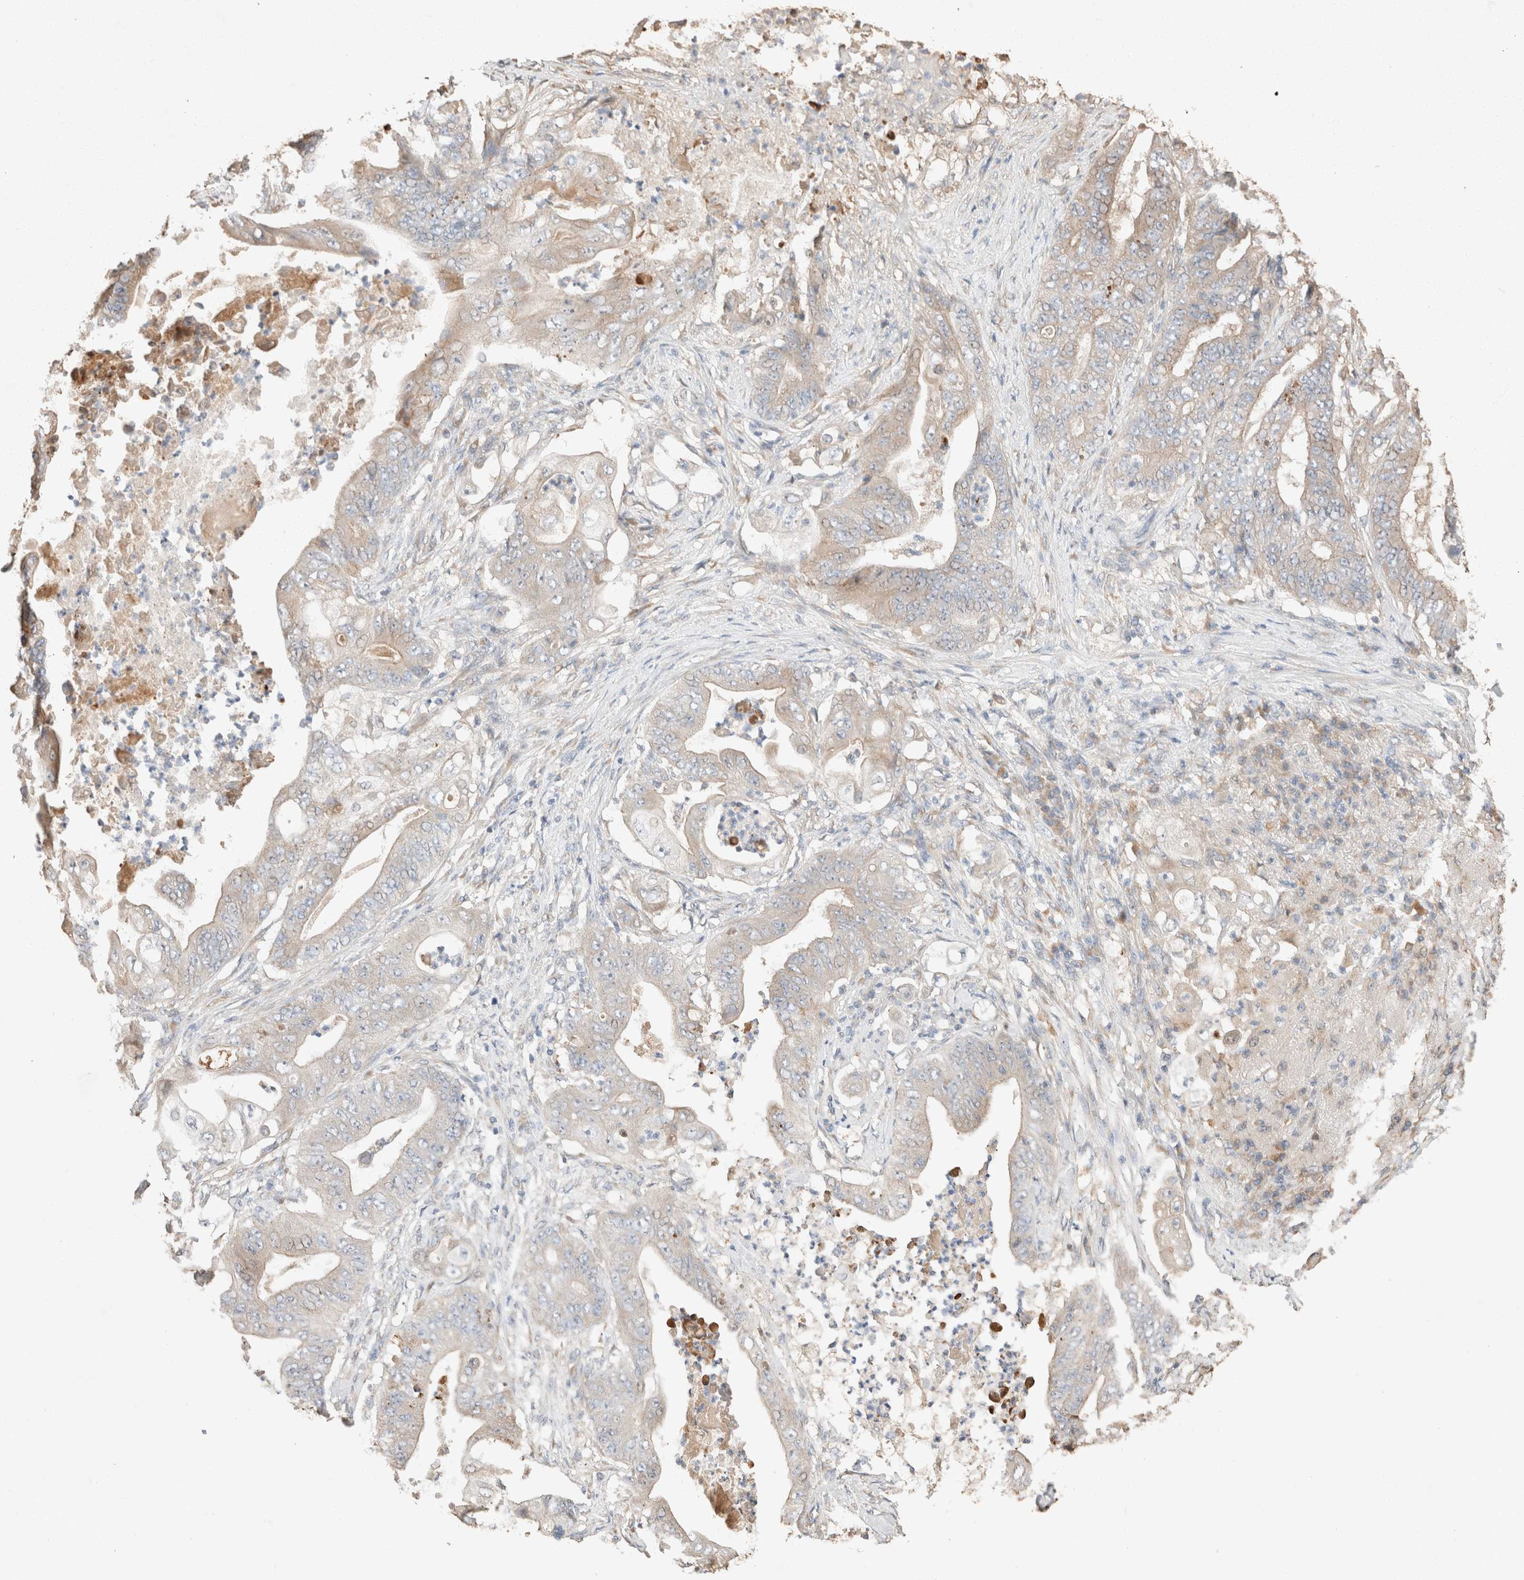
{"staining": {"intensity": "weak", "quantity": ">75%", "location": "cytoplasmic/membranous"}, "tissue": "stomach cancer", "cell_type": "Tumor cells", "image_type": "cancer", "snomed": [{"axis": "morphology", "description": "Adenocarcinoma, NOS"}, {"axis": "topography", "description": "Stomach"}], "caption": "A high-resolution histopathology image shows immunohistochemistry (IHC) staining of stomach cancer (adenocarcinoma), which demonstrates weak cytoplasmic/membranous positivity in about >75% of tumor cells. (brown staining indicates protein expression, while blue staining denotes nuclei).", "gene": "TUBD1", "patient": {"sex": "female", "age": 73}}